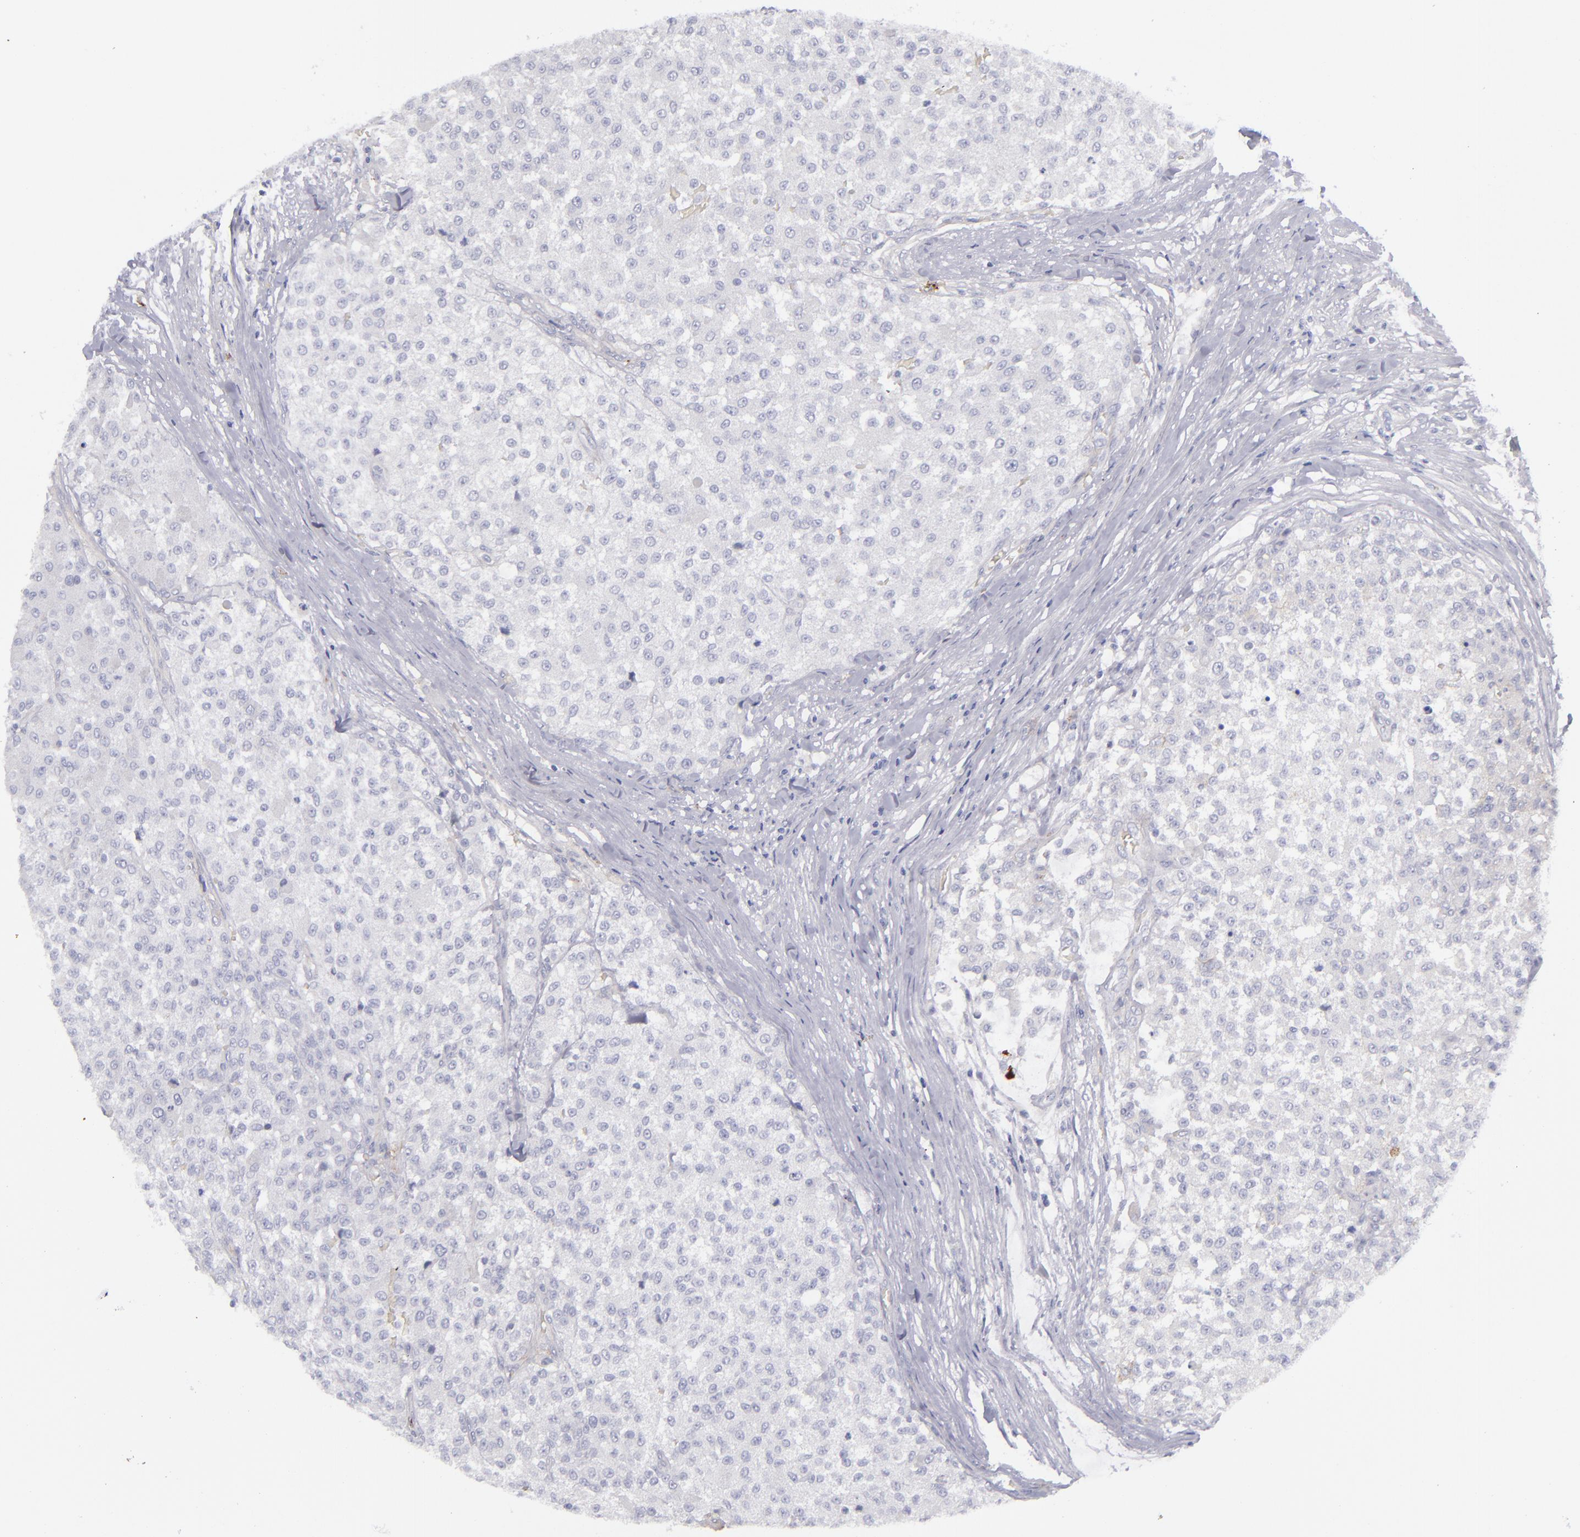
{"staining": {"intensity": "negative", "quantity": "none", "location": "none"}, "tissue": "testis cancer", "cell_type": "Tumor cells", "image_type": "cancer", "snomed": [{"axis": "morphology", "description": "Seminoma, NOS"}, {"axis": "topography", "description": "Testis"}], "caption": "Tumor cells are negative for protein expression in human testis seminoma.", "gene": "ANPEP", "patient": {"sex": "male", "age": 59}}